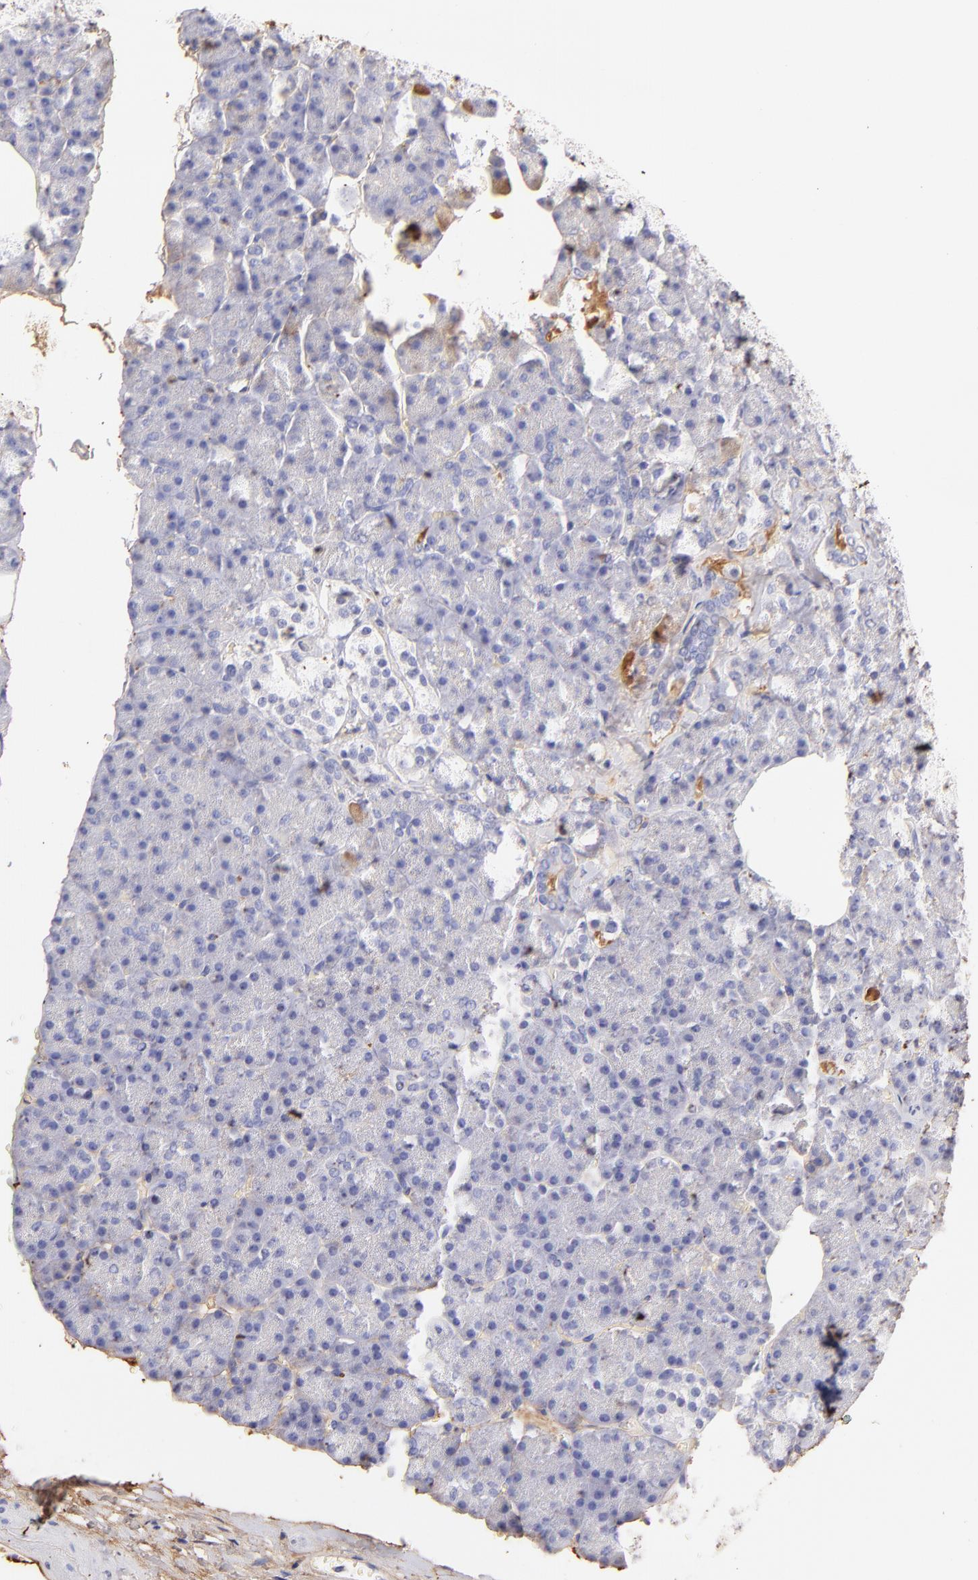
{"staining": {"intensity": "negative", "quantity": "none", "location": "none"}, "tissue": "pancreas", "cell_type": "Exocrine glandular cells", "image_type": "normal", "snomed": [{"axis": "morphology", "description": "Normal tissue, NOS"}, {"axis": "topography", "description": "Pancreas"}], "caption": "Histopathology image shows no significant protein expression in exocrine glandular cells of normal pancreas.", "gene": "FGB", "patient": {"sex": "female", "age": 35}}